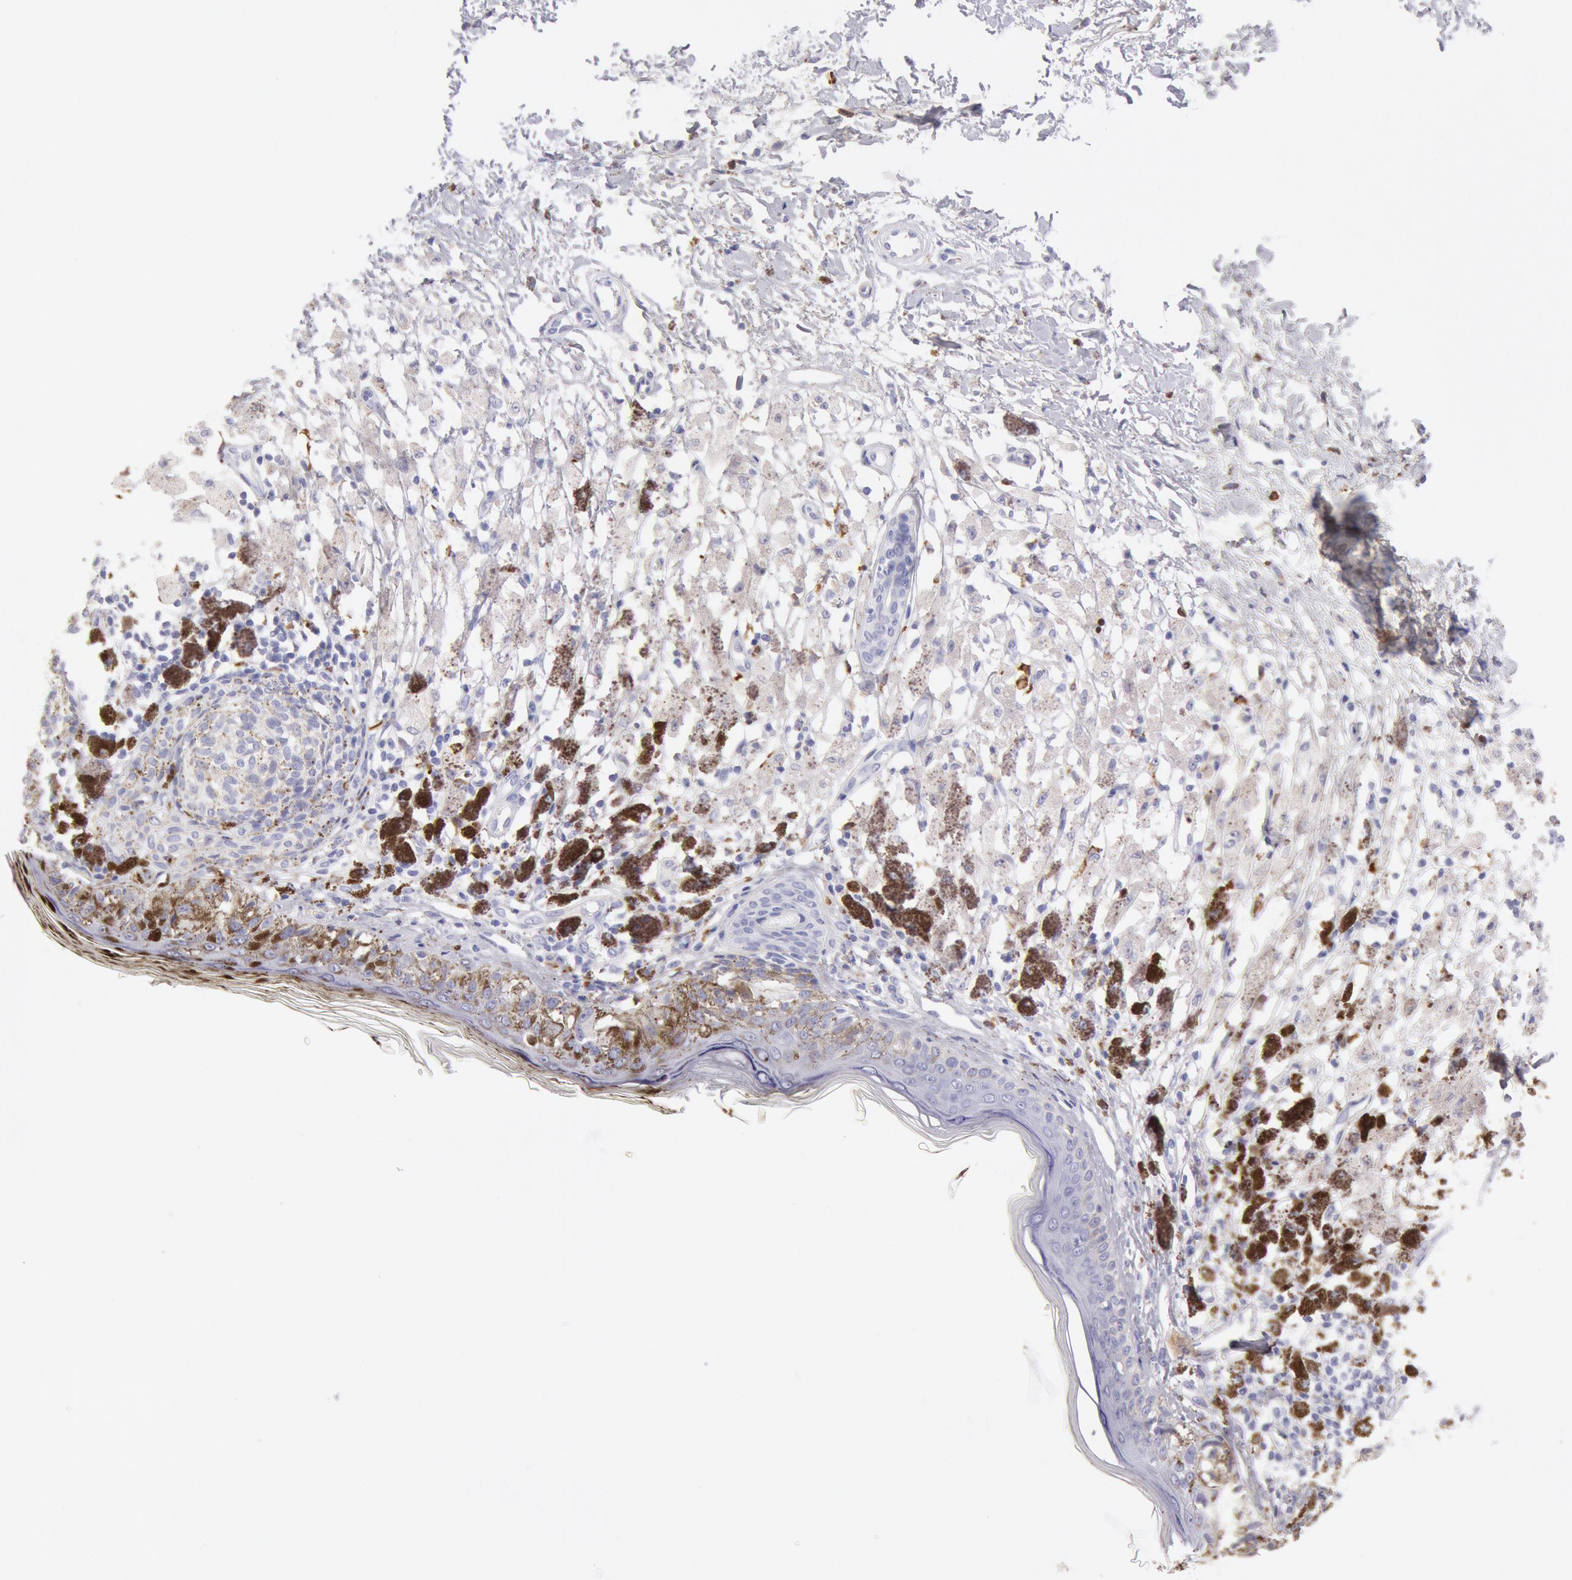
{"staining": {"intensity": "negative", "quantity": "none", "location": "none"}, "tissue": "melanoma", "cell_type": "Tumor cells", "image_type": "cancer", "snomed": [{"axis": "morphology", "description": "Malignant melanoma, NOS"}, {"axis": "topography", "description": "Skin"}], "caption": "Melanoma was stained to show a protein in brown. There is no significant expression in tumor cells.", "gene": "FCN1", "patient": {"sex": "male", "age": 88}}